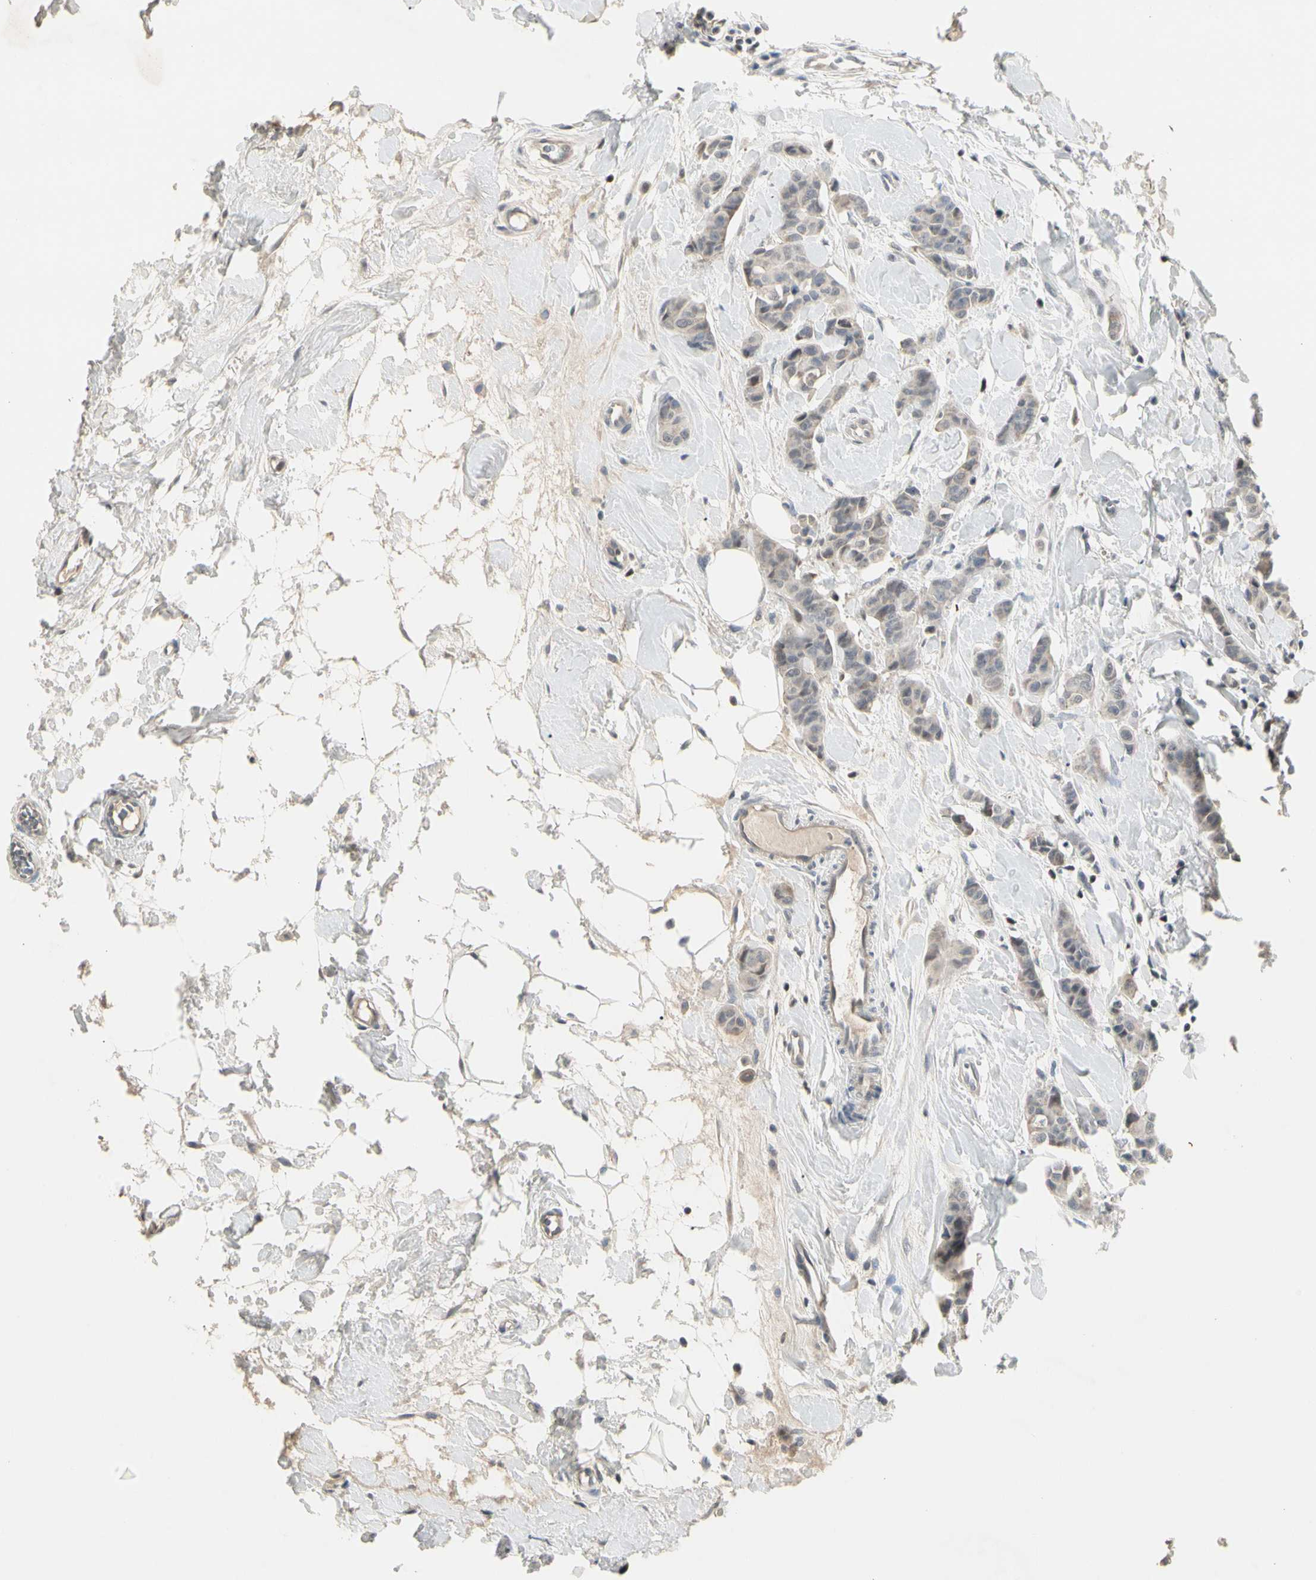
{"staining": {"intensity": "negative", "quantity": "none", "location": "none"}, "tissue": "breast cancer", "cell_type": "Tumor cells", "image_type": "cancer", "snomed": [{"axis": "morphology", "description": "Normal tissue, NOS"}, {"axis": "morphology", "description": "Duct carcinoma"}, {"axis": "topography", "description": "Breast"}], "caption": "Immunohistochemical staining of human breast cancer displays no significant staining in tumor cells.", "gene": "GREM1", "patient": {"sex": "female", "age": 40}}